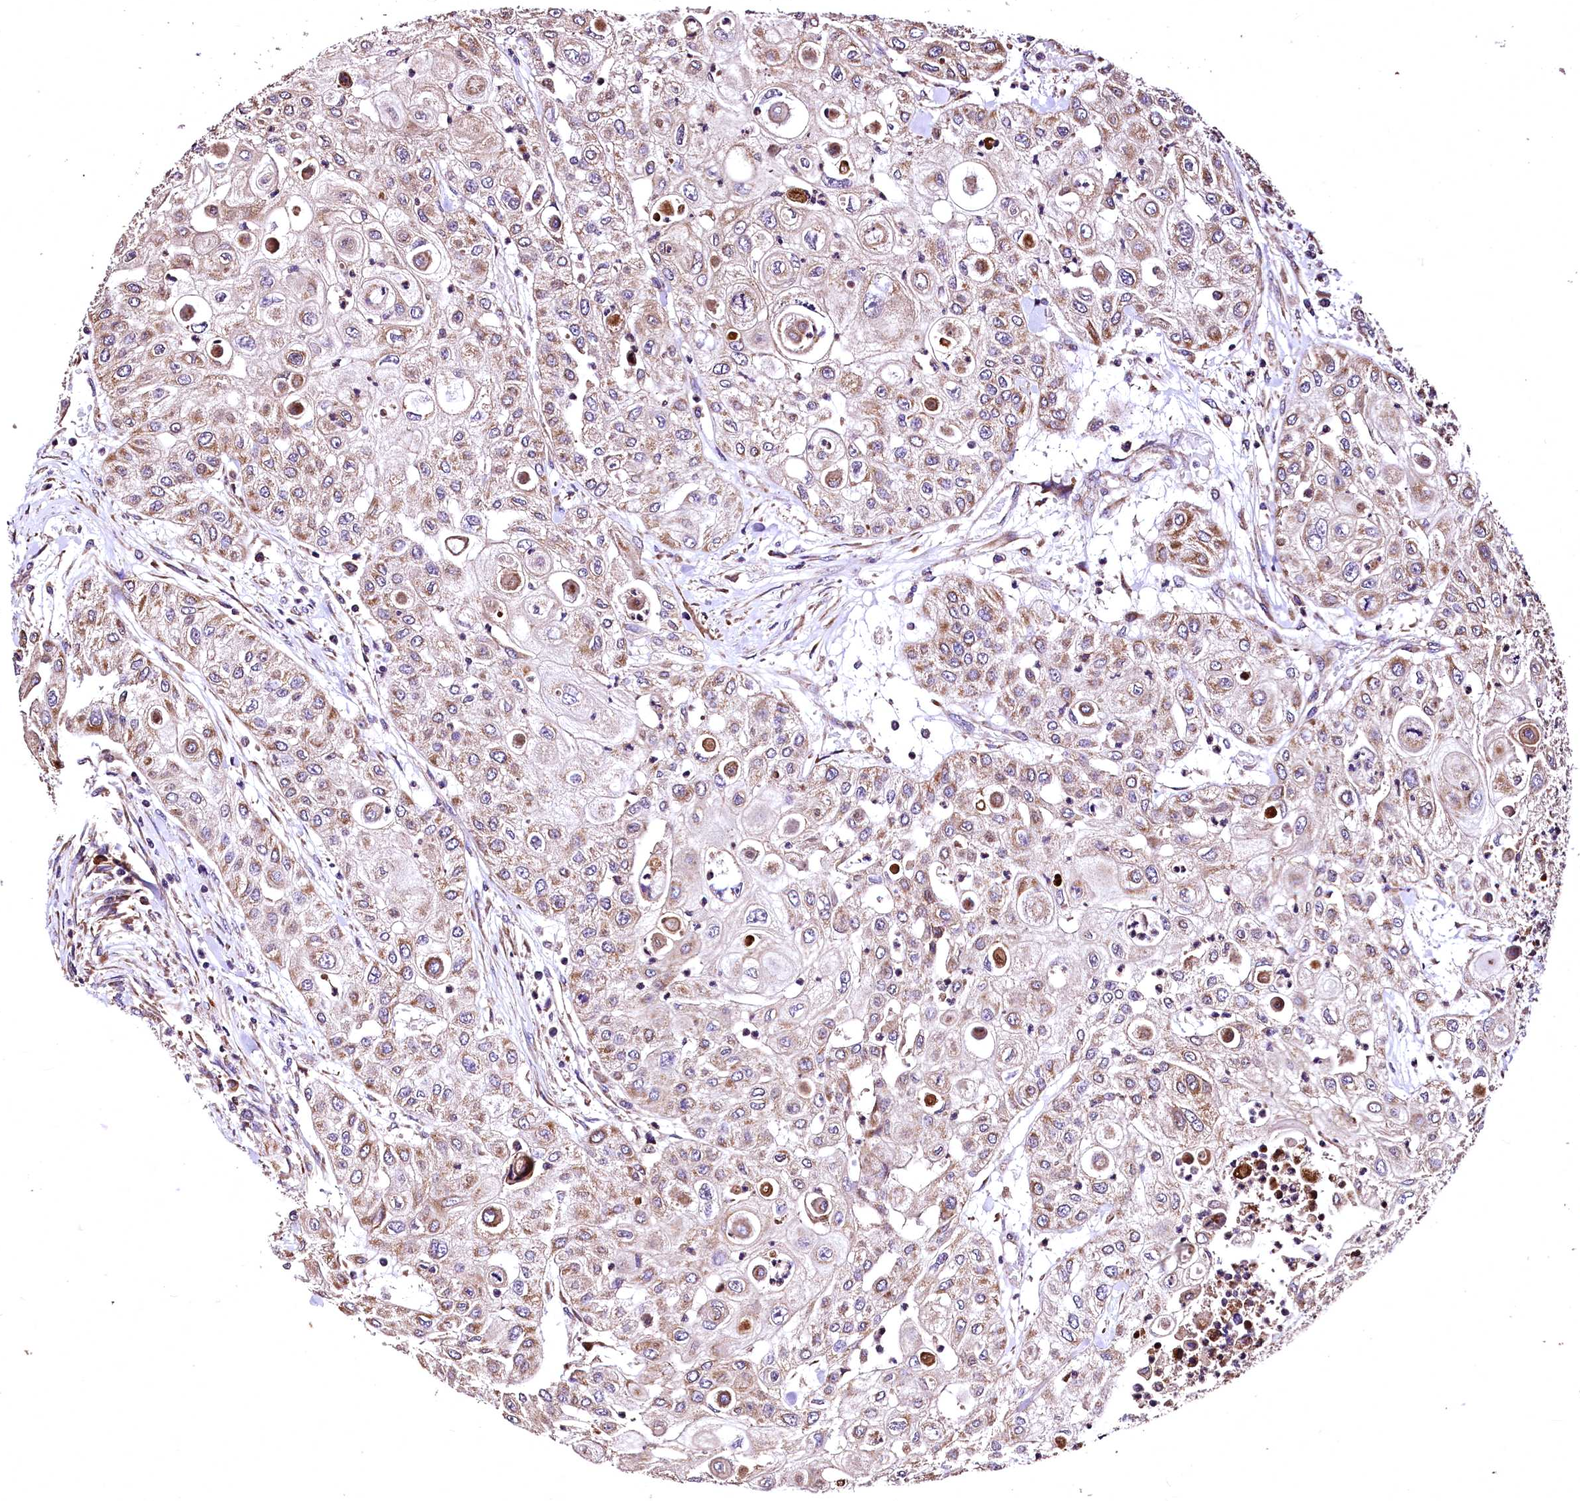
{"staining": {"intensity": "moderate", "quantity": ">75%", "location": "cytoplasmic/membranous"}, "tissue": "urothelial cancer", "cell_type": "Tumor cells", "image_type": "cancer", "snomed": [{"axis": "morphology", "description": "Urothelial carcinoma, High grade"}, {"axis": "topography", "description": "Urinary bladder"}], "caption": "A medium amount of moderate cytoplasmic/membranous staining is identified in approximately >75% of tumor cells in urothelial cancer tissue.", "gene": "LRSAM1", "patient": {"sex": "female", "age": 79}}